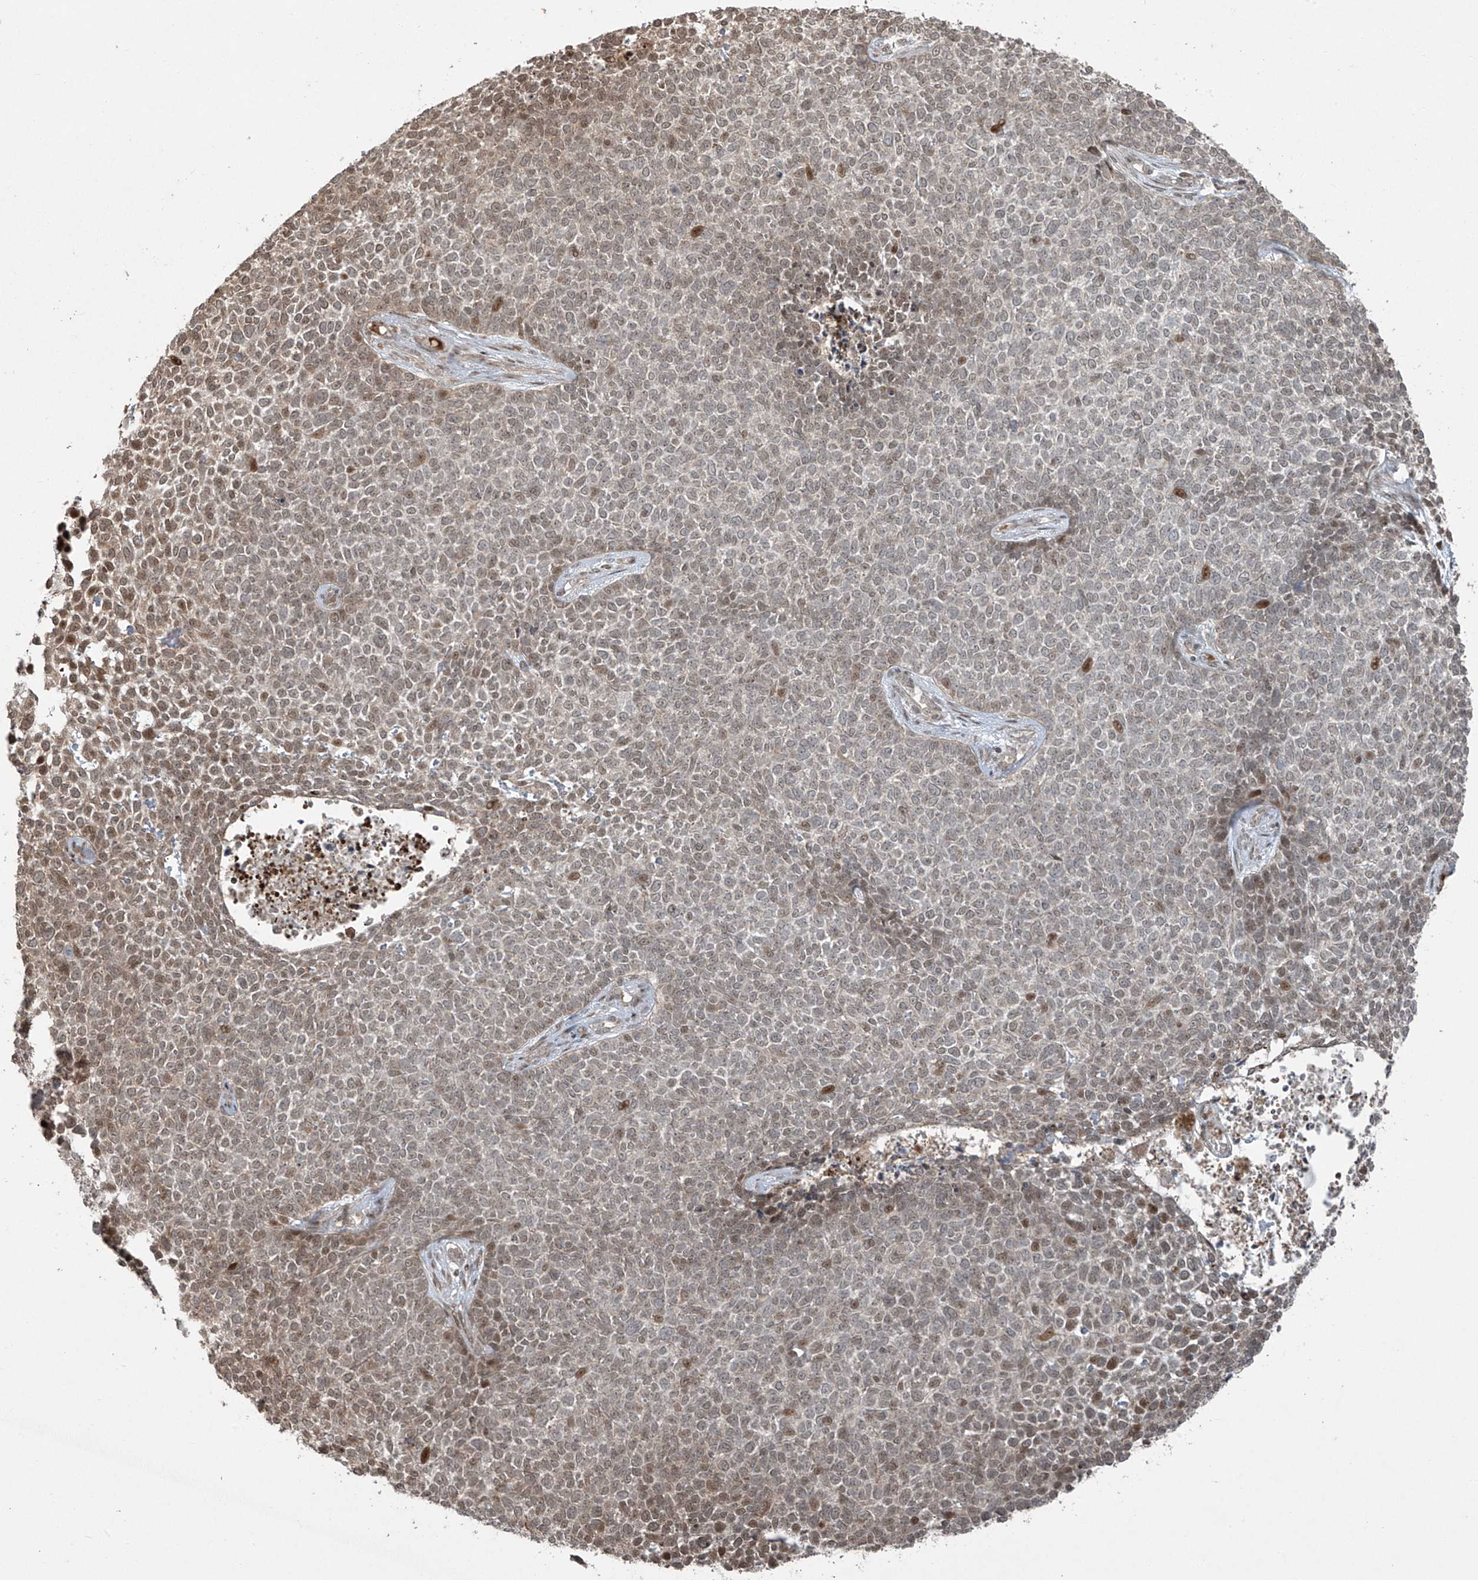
{"staining": {"intensity": "moderate", "quantity": "<25%", "location": "nuclear"}, "tissue": "skin cancer", "cell_type": "Tumor cells", "image_type": "cancer", "snomed": [{"axis": "morphology", "description": "Basal cell carcinoma"}, {"axis": "topography", "description": "Skin"}], "caption": "A brown stain highlights moderate nuclear staining of a protein in basal cell carcinoma (skin) tumor cells.", "gene": "TTC22", "patient": {"sex": "female", "age": 84}}